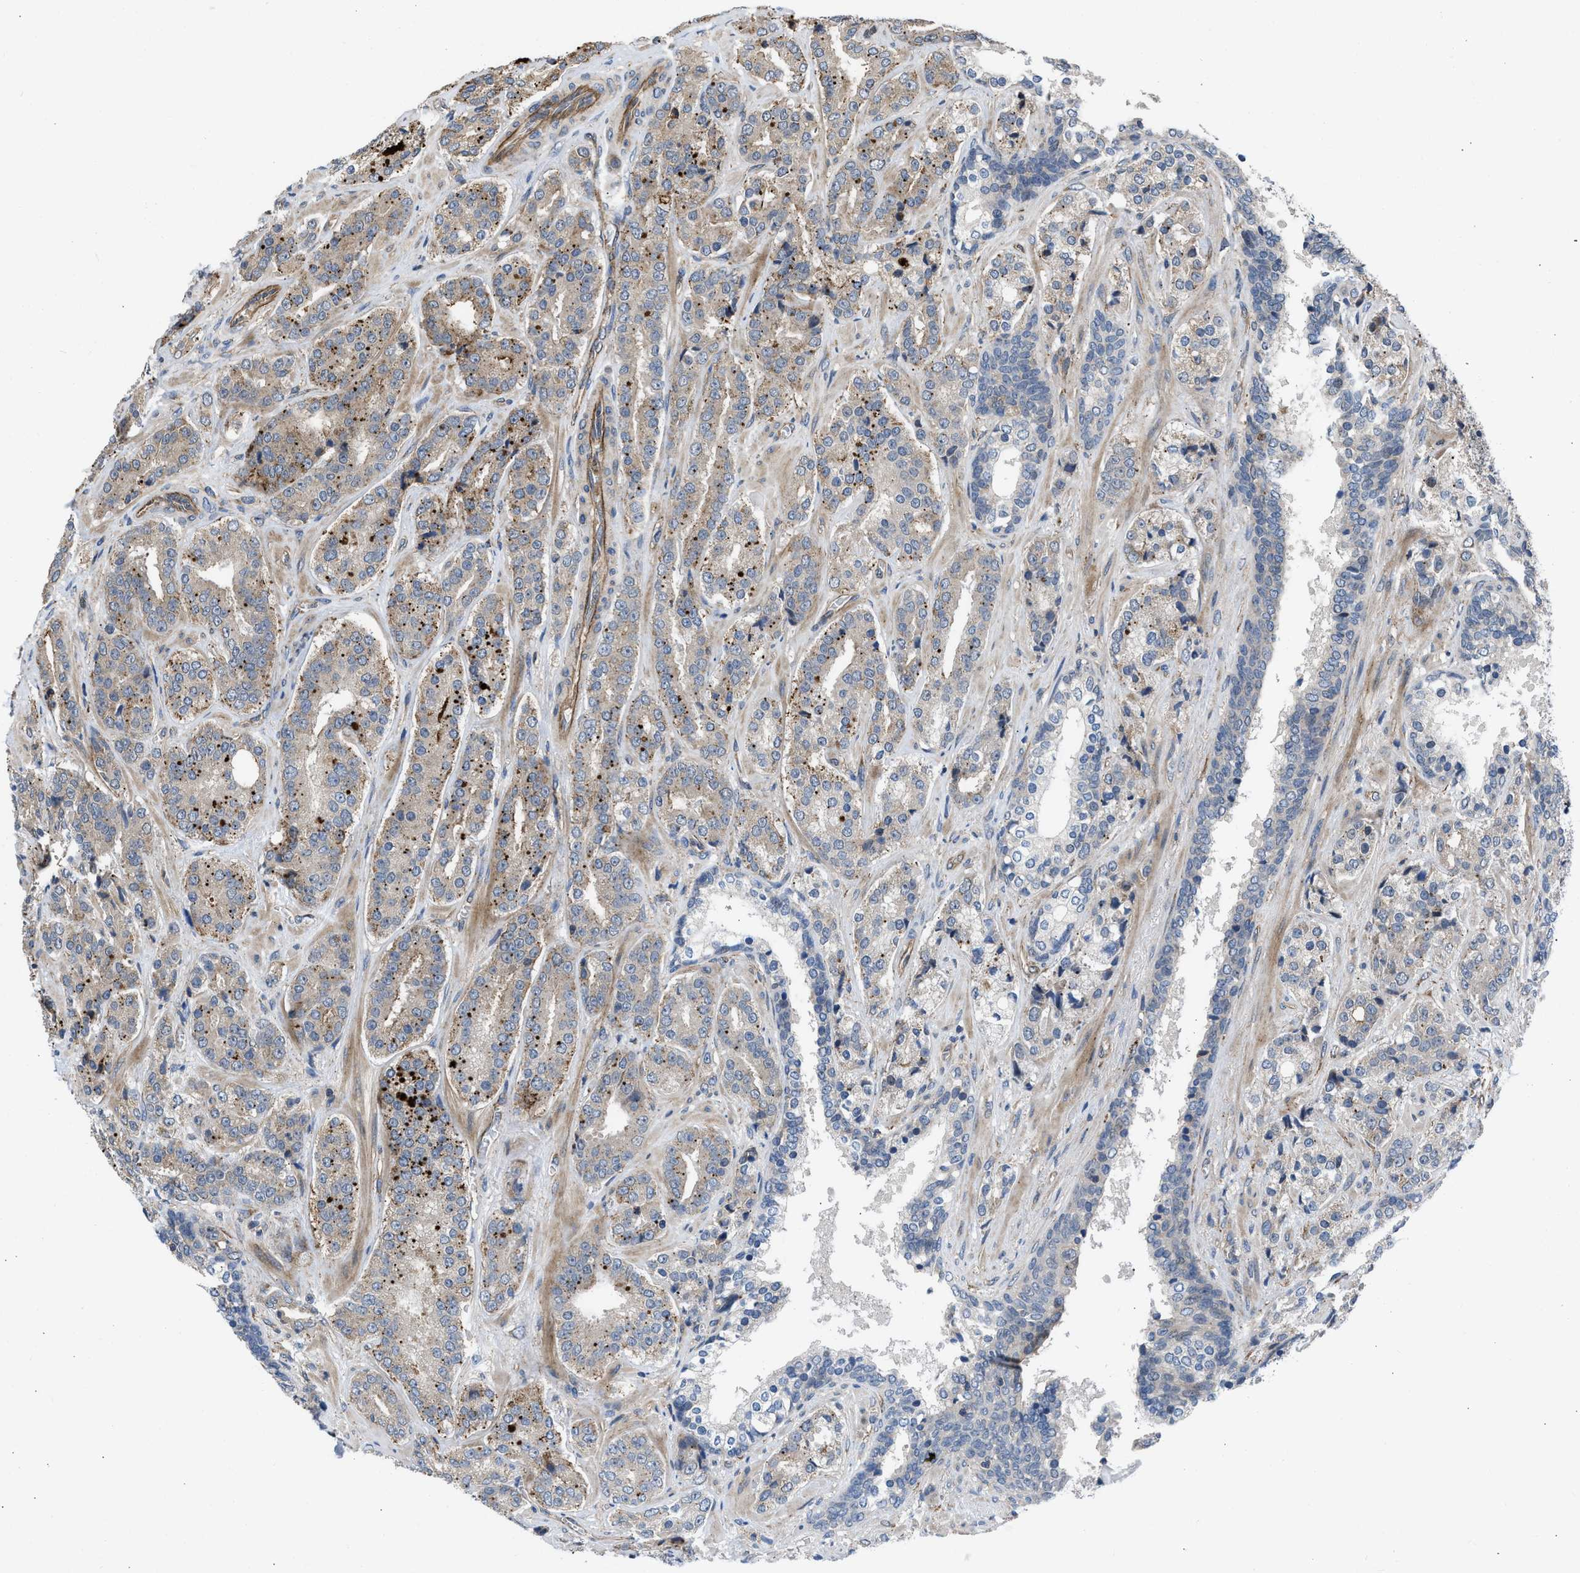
{"staining": {"intensity": "moderate", "quantity": "<25%", "location": "cytoplasmic/membranous"}, "tissue": "prostate cancer", "cell_type": "Tumor cells", "image_type": "cancer", "snomed": [{"axis": "morphology", "description": "Adenocarcinoma, High grade"}, {"axis": "topography", "description": "Prostate"}], "caption": "A histopathology image of human high-grade adenocarcinoma (prostate) stained for a protein exhibits moderate cytoplasmic/membranous brown staining in tumor cells.", "gene": "GPATCH2L", "patient": {"sex": "male", "age": 60}}